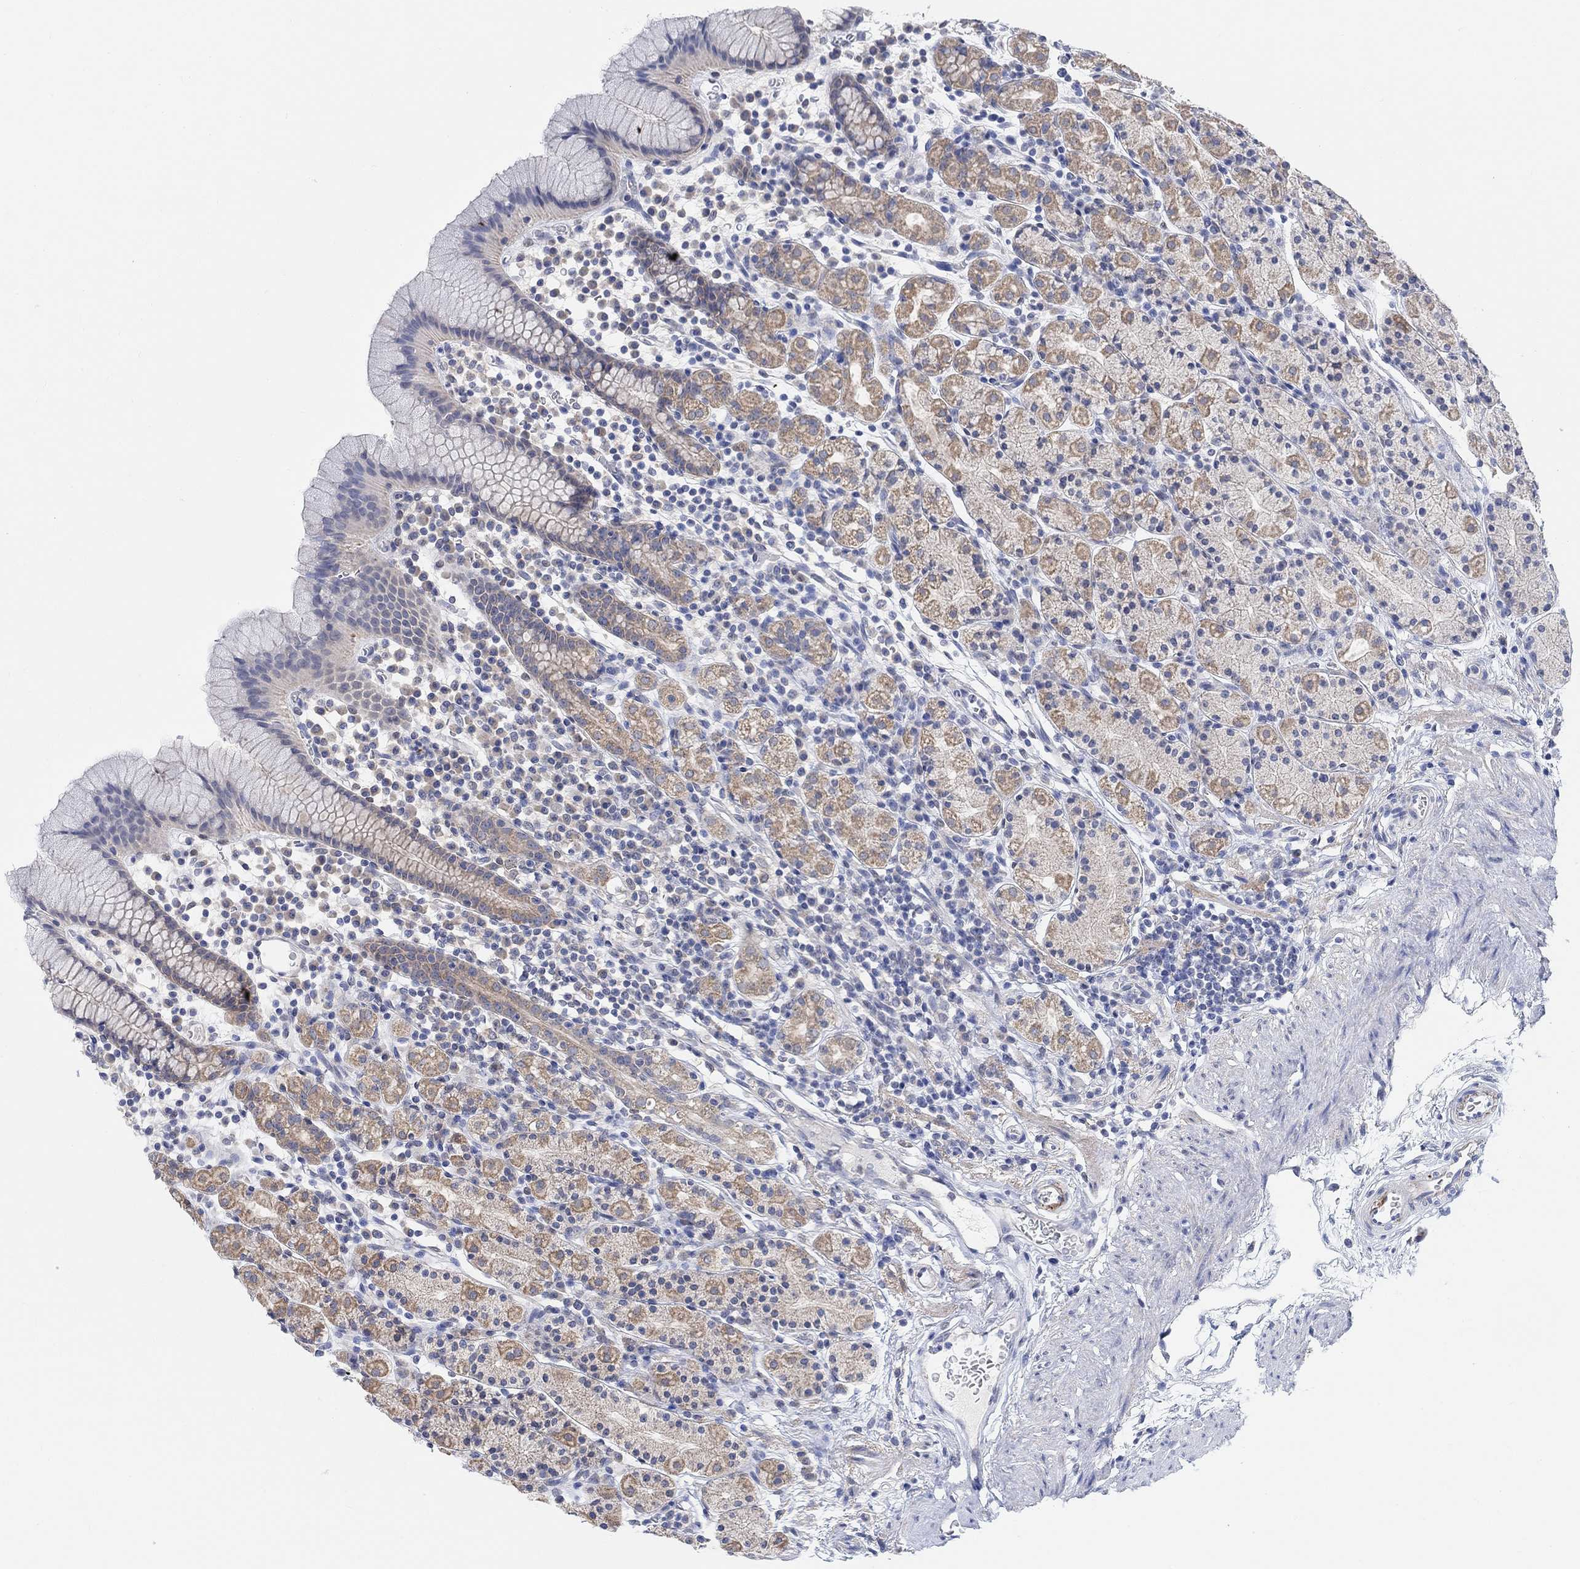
{"staining": {"intensity": "moderate", "quantity": "25%-75%", "location": "cytoplasmic/membranous"}, "tissue": "stomach", "cell_type": "Glandular cells", "image_type": "normal", "snomed": [{"axis": "morphology", "description": "Normal tissue, NOS"}, {"axis": "topography", "description": "Stomach, upper"}, {"axis": "topography", "description": "Stomach"}], "caption": "This photomicrograph demonstrates unremarkable stomach stained with immunohistochemistry to label a protein in brown. The cytoplasmic/membranous of glandular cells show moderate positivity for the protein. Nuclei are counter-stained blue.", "gene": "RIMS1", "patient": {"sex": "male", "age": 62}}